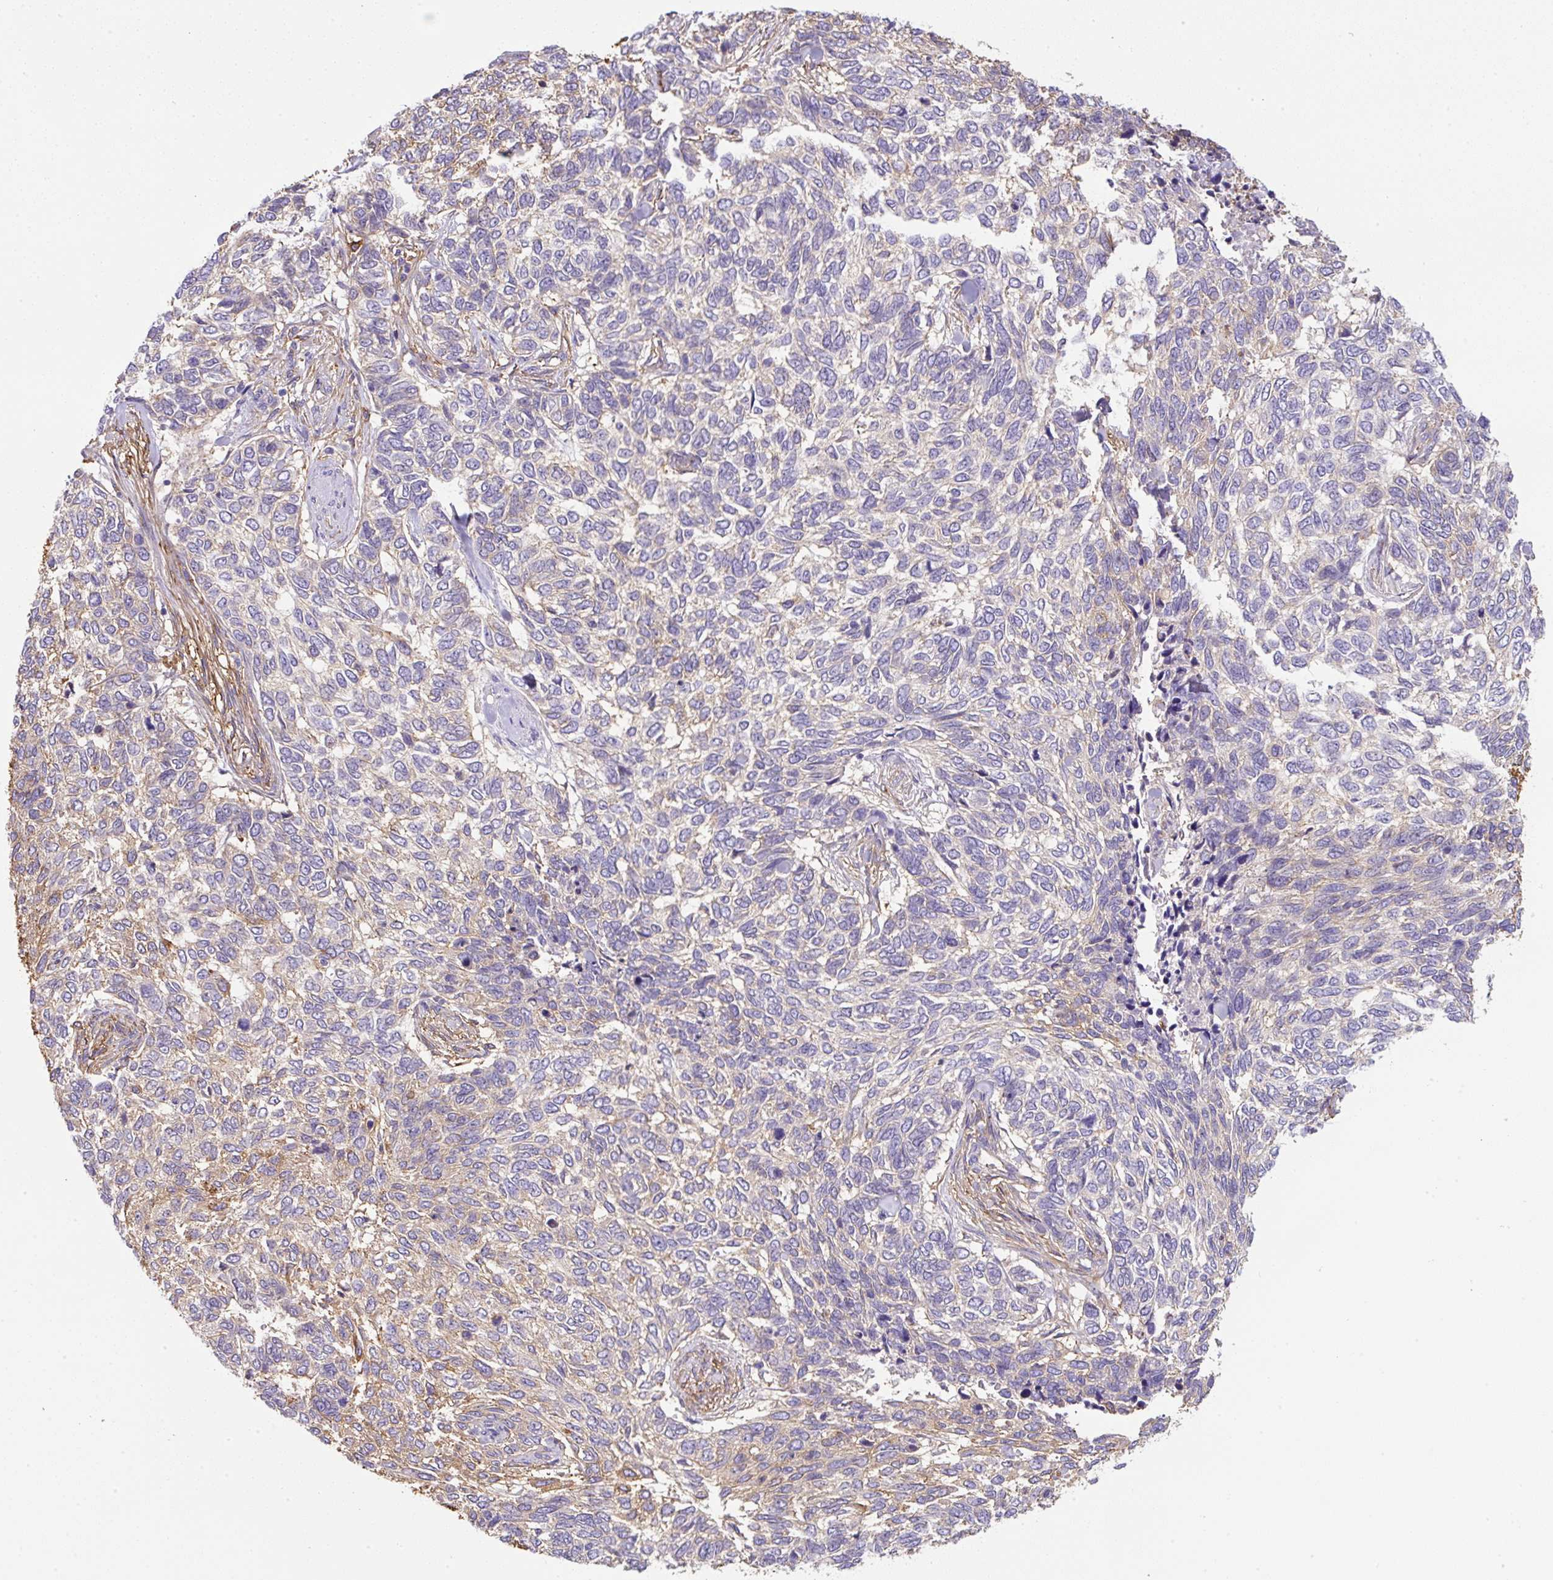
{"staining": {"intensity": "weak", "quantity": "<25%", "location": "cytoplasmic/membranous"}, "tissue": "skin cancer", "cell_type": "Tumor cells", "image_type": "cancer", "snomed": [{"axis": "morphology", "description": "Basal cell carcinoma"}, {"axis": "topography", "description": "Skin"}], "caption": "Photomicrograph shows no protein staining in tumor cells of skin basal cell carcinoma tissue.", "gene": "MAGEB5", "patient": {"sex": "female", "age": 65}}